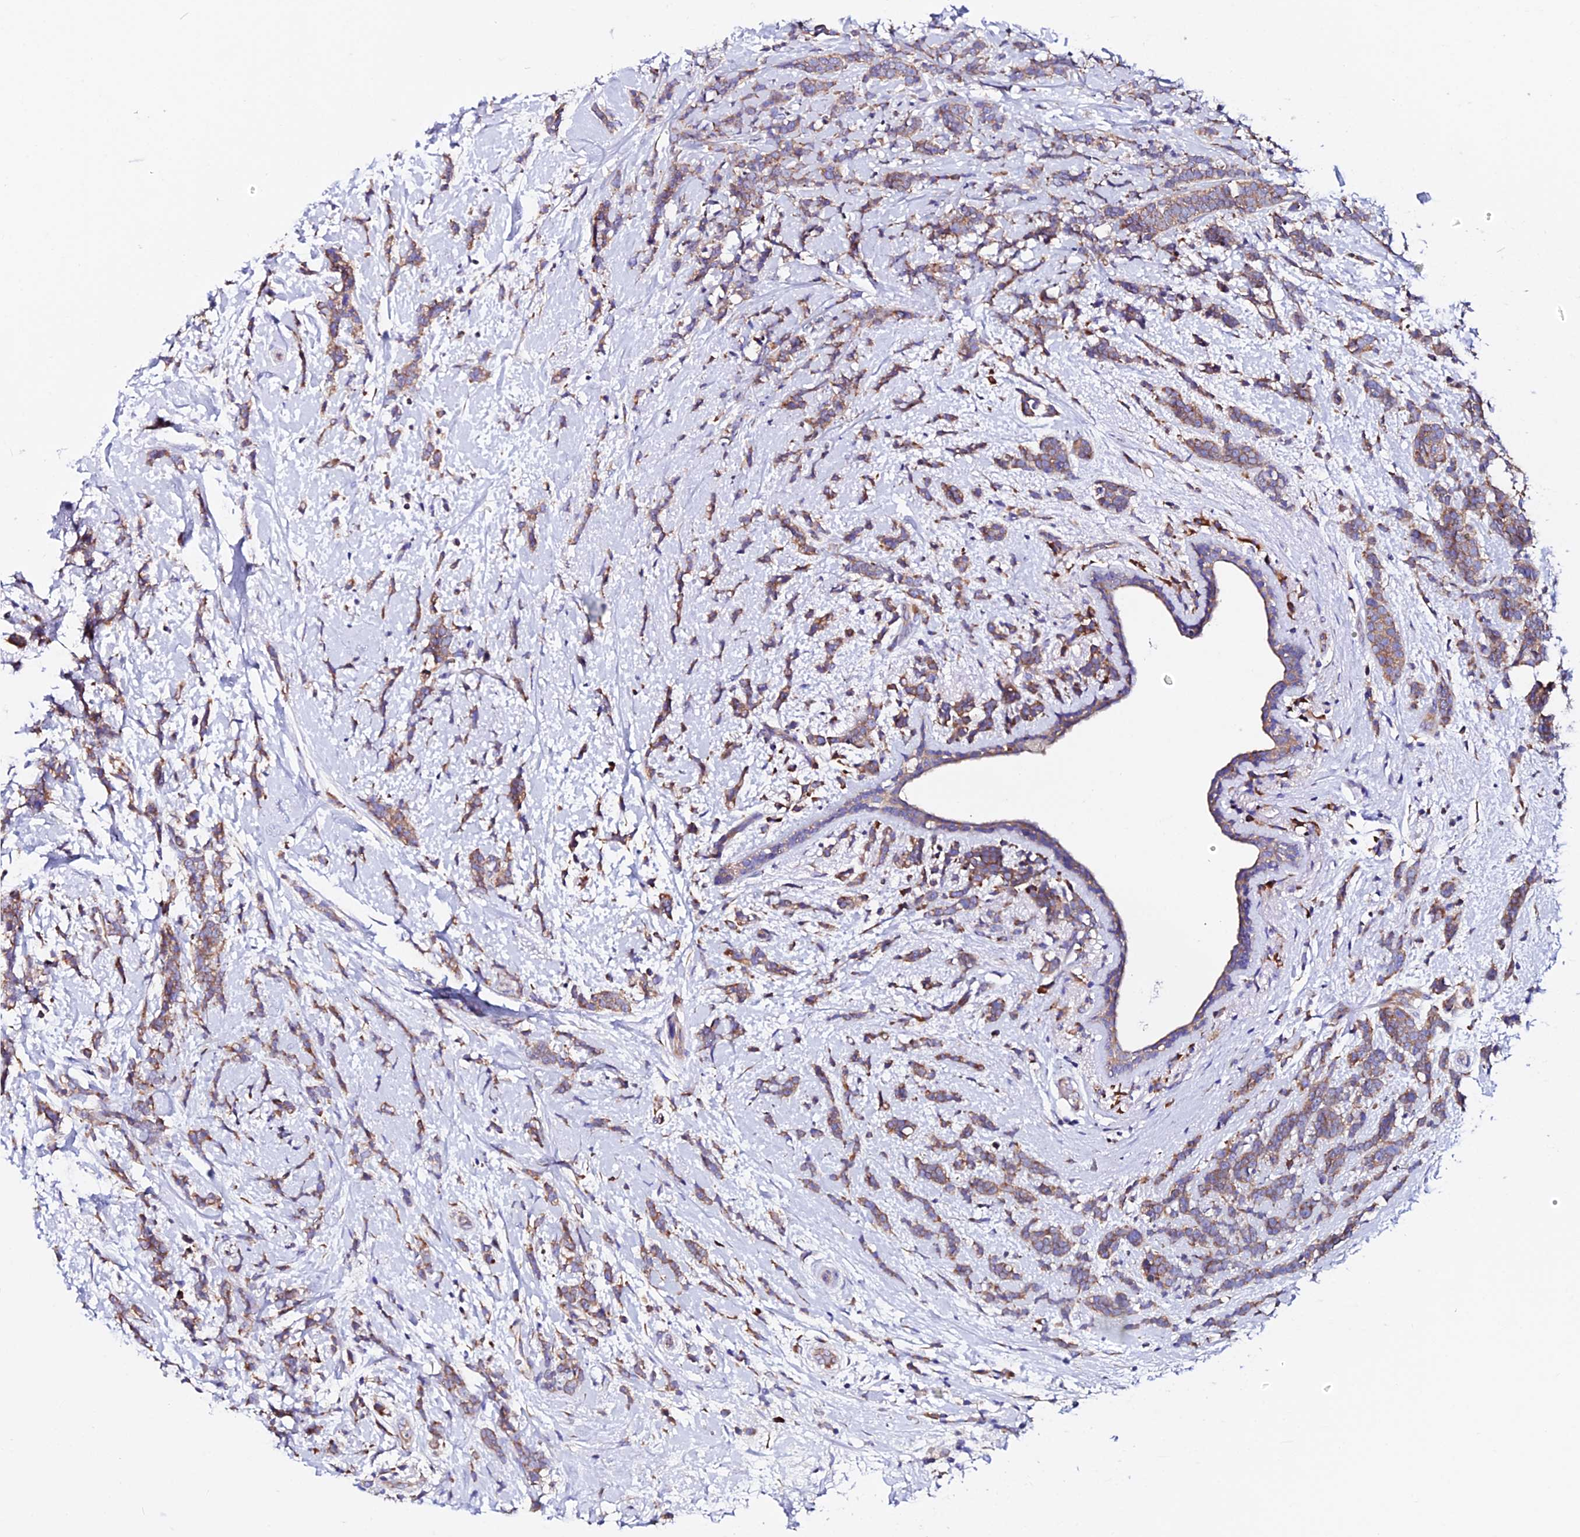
{"staining": {"intensity": "moderate", "quantity": ">75%", "location": "cytoplasmic/membranous"}, "tissue": "breast cancer", "cell_type": "Tumor cells", "image_type": "cancer", "snomed": [{"axis": "morphology", "description": "Lobular carcinoma"}, {"axis": "topography", "description": "Breast"}], "caption": "Immunohistochemical staining of breast lobular carcinoma exhibits moderate cytoplasmic/membranous protein positivity in approximately >75% of tumor cells. The protein is shown in brown color, while the nuclei are stained blue.", "gene": "EEF1G", "patient": {"sex": "female", "age": 58}}